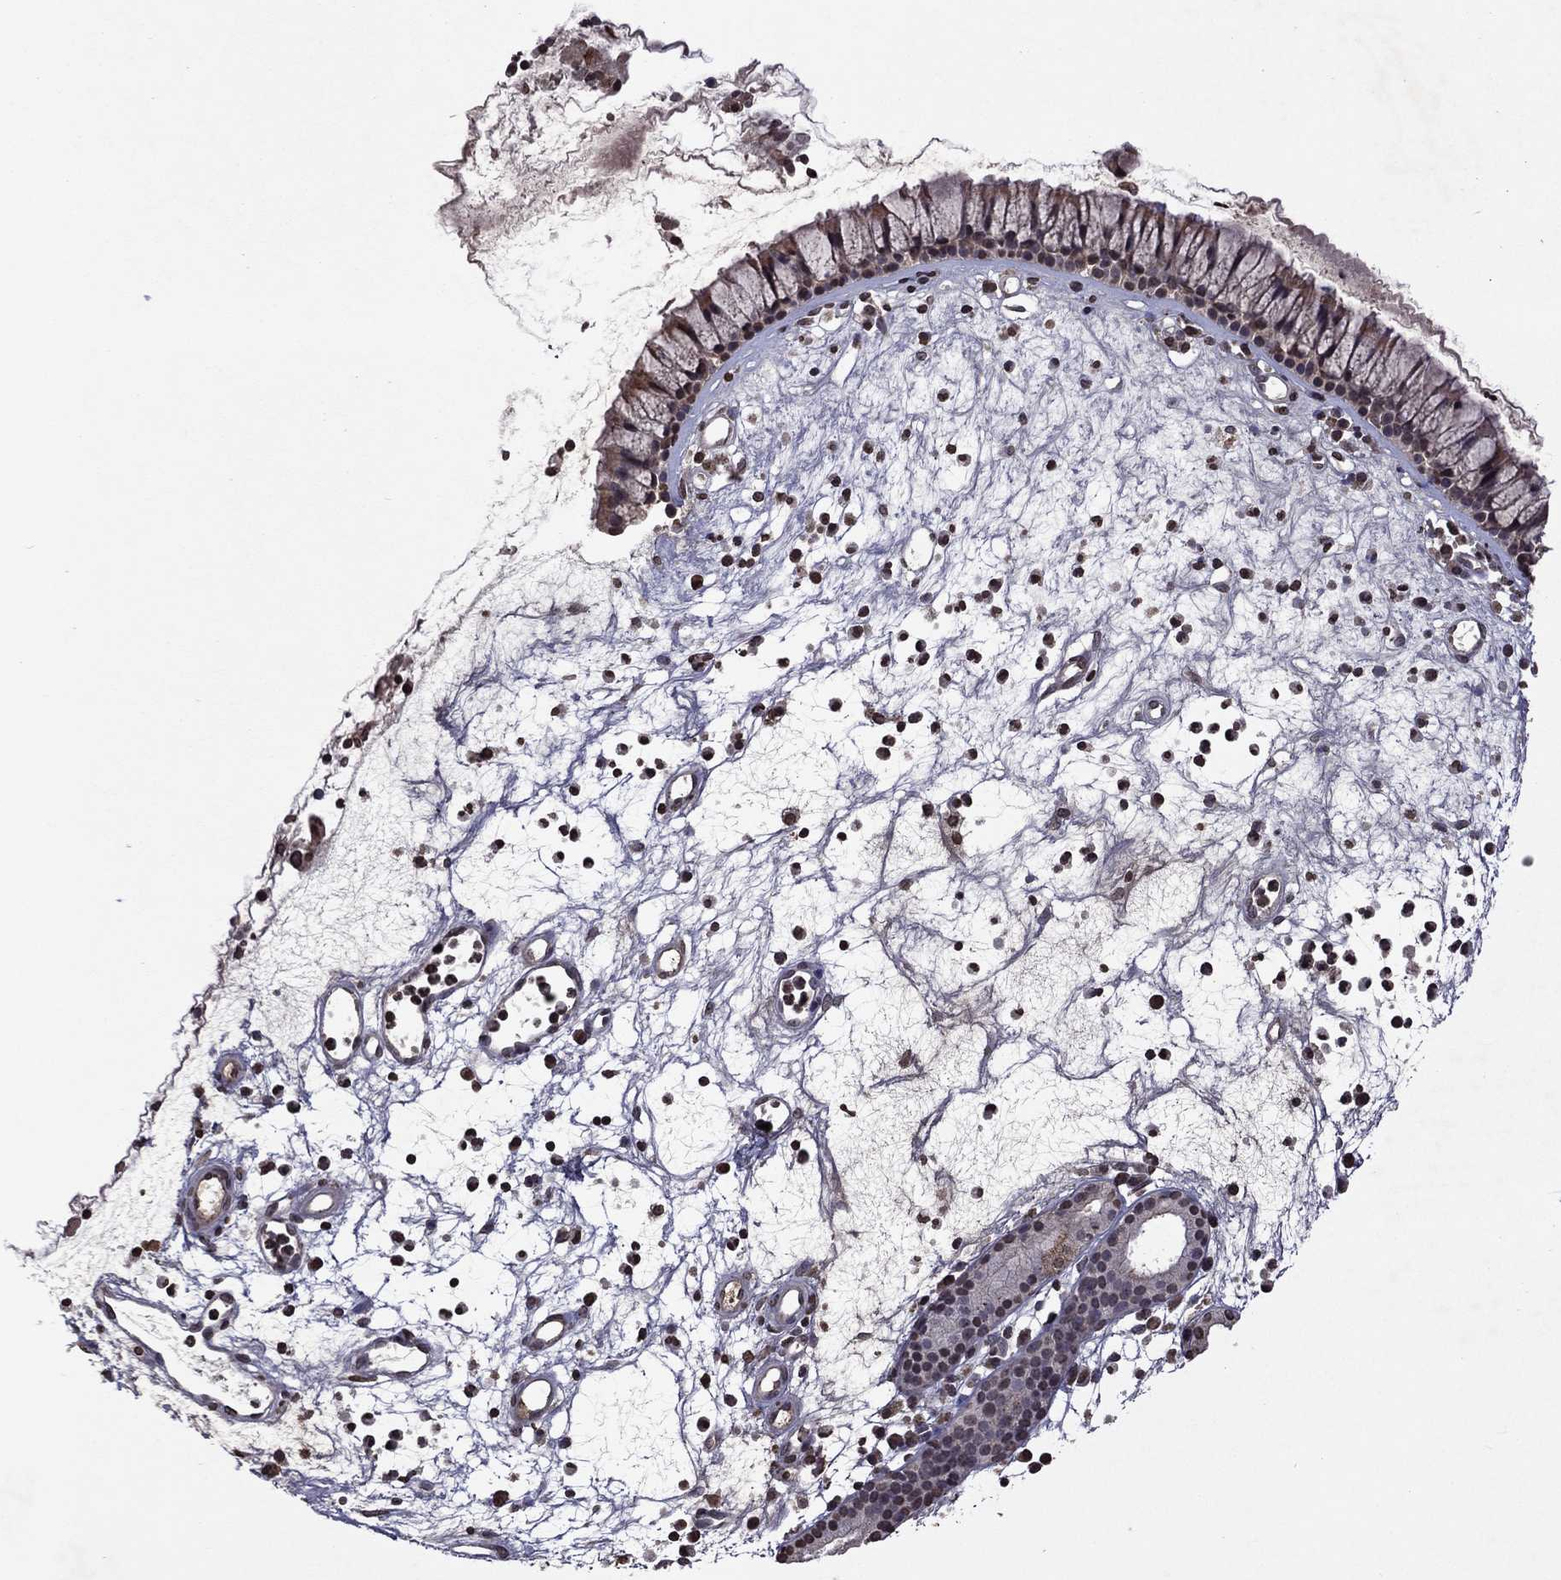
{"staining": {"intensity": "weak", "quantity": "<25%", "location": "cytoplasmic/membranous"}, "tissue": "nasopharynx", "cell_type": "Respiratory epithelial cells", "image_type": "normal", "snomed": [{"axis": "morphology", "description": "Normal tissue, NOS"}, {"axis": "topography", "description": "Nasopharynx"}], "caption": "Photomicrograph shows no significant protein expression in respiratory epithelial cells of unremarkable nasopharynx.", "gene": "NLGN1", "patient": {"sex": "male", "age": 77}}